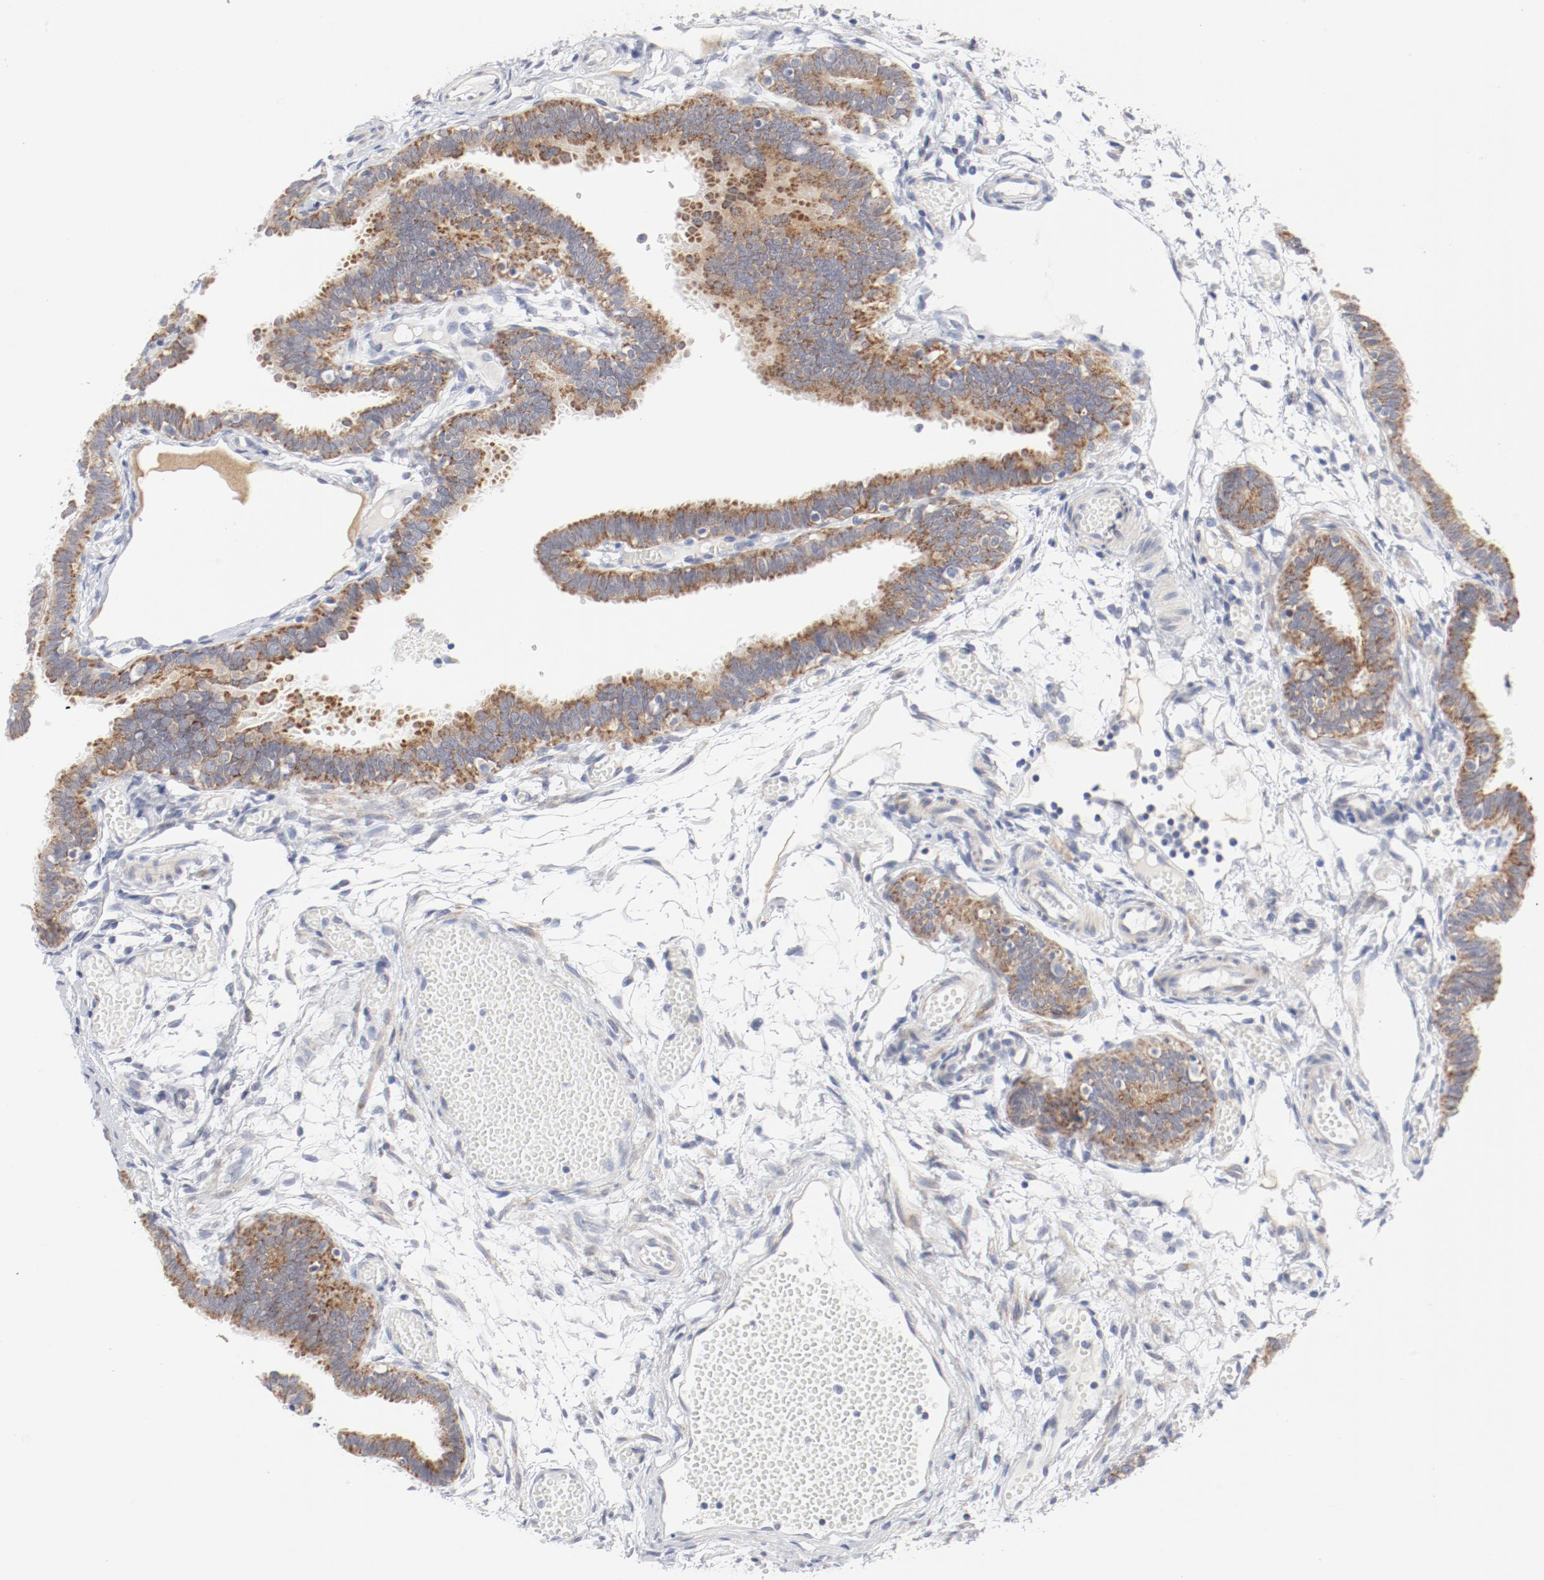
{"staining": {"intensity": "strong", "quantity": ">75%", "location": "cytoplasmic/membranous"}, "tissue": "fallopian tube", "cell_type": "Glandular cells", "image_type": "normal", "snomed": [{"axis": "morphology", "description": "Normal tissue, NOS"}, {"axis": "topography", "description": "Fallopian tube"}], "caption": "Normal fallopian tube displays strong cytoplasmic/membranous staining in approximately >75% of glandular cells, visualized by immunohistochemistry. (brown staining indicates protein expression, while blue staining denotes nuclei).", "gene": "BAD", "patient": {"sex": "female", "age": 29}}